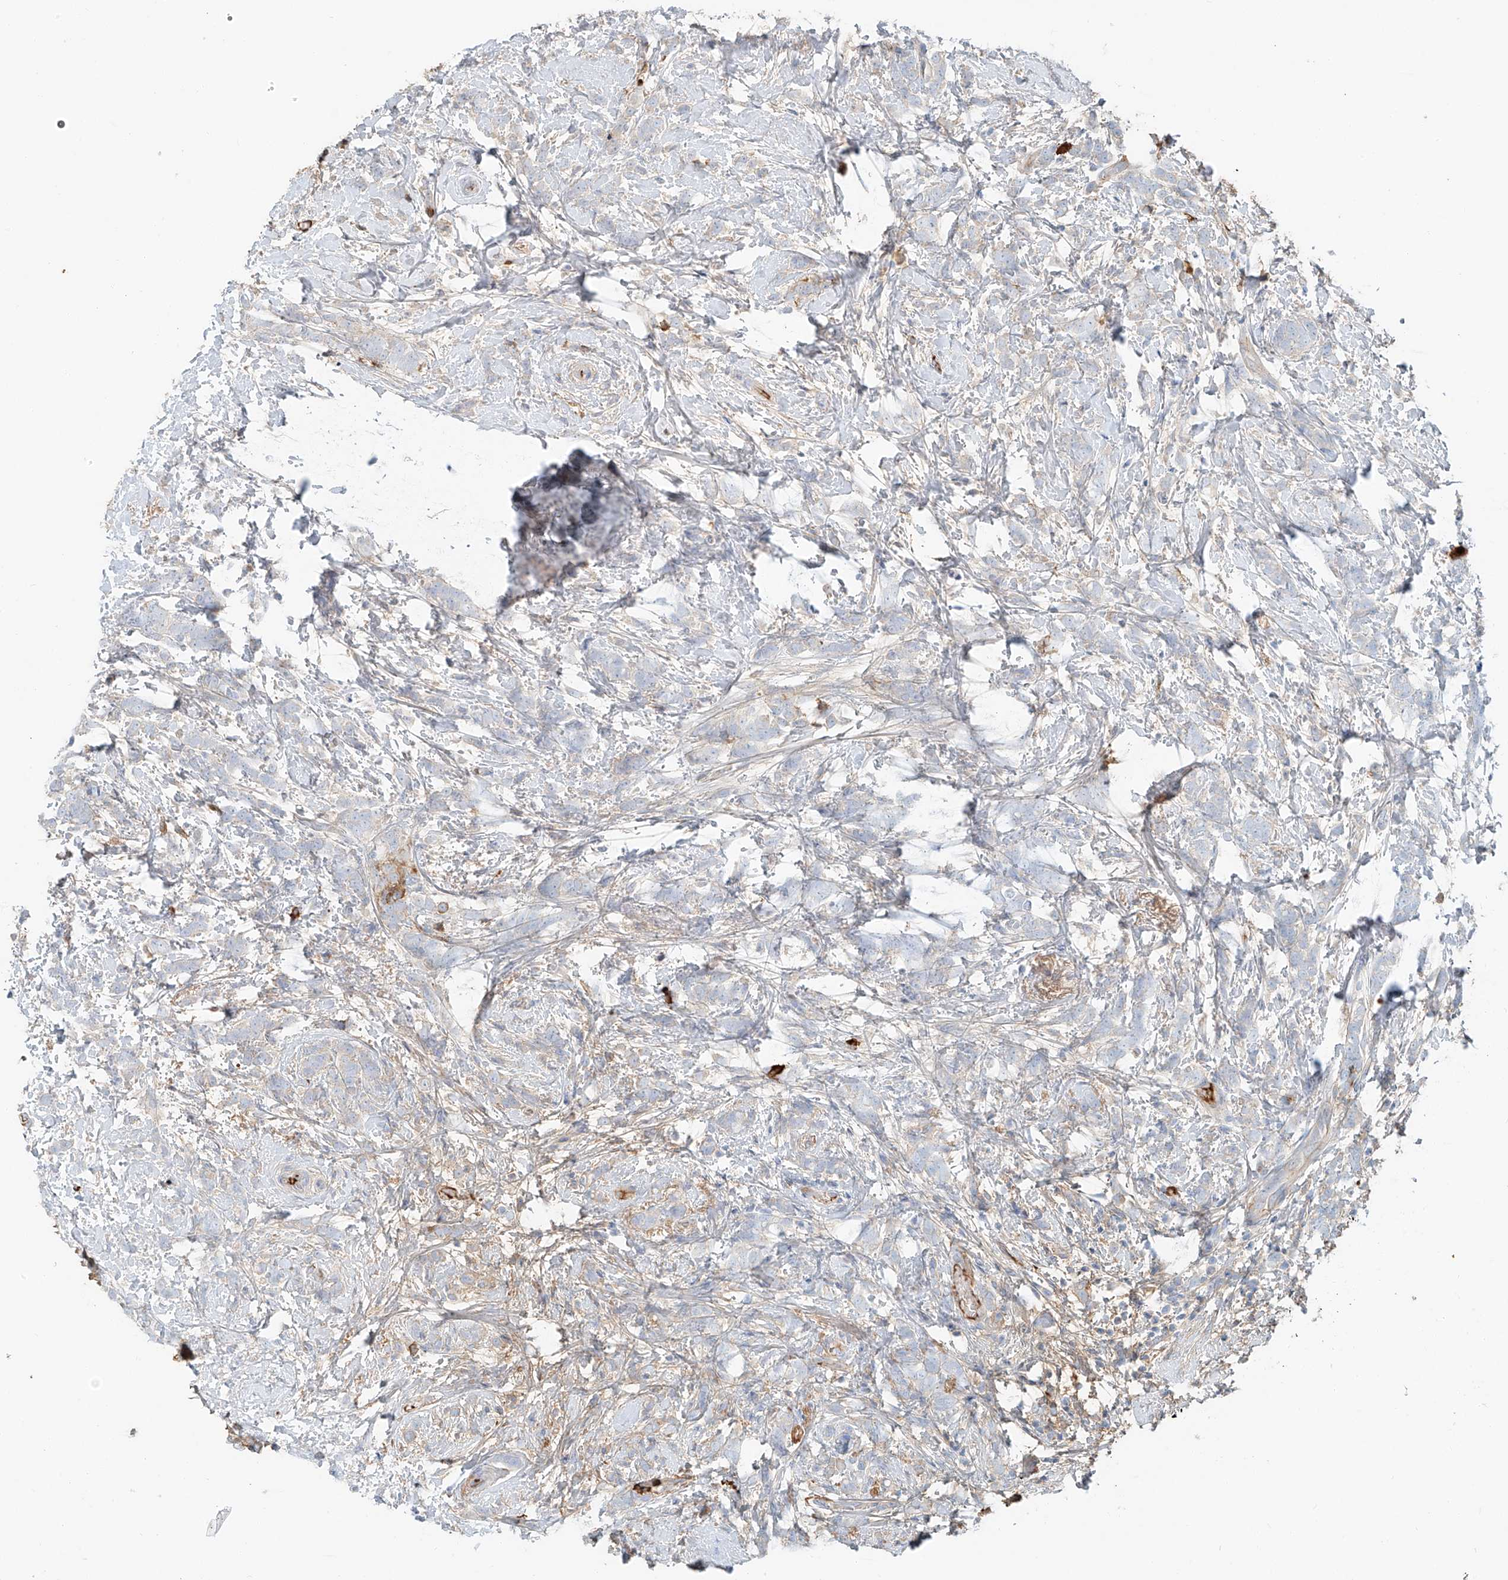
{"staining": {"intensity": "negative", "quantity": "none", "location": "none"}, "tissue": "breast cancer", "cell_type": "Tumor cells", "image_type": "cancer", "snomed": [{"axis": "morphology", "description": "Lobular carcinoma"}, {"axis": "topography", "description": "Breast"}], "caption": "Protein analysis of breast cancer shows no significant staining in tumor cells. The staining is performed using DAB (3,3'-diaminobenzidine) brown chromogen with nuclei counter-stained in using hematoxylin.", "gene": "ZFP30", "patient": {"sex": "female", "age": 58}}